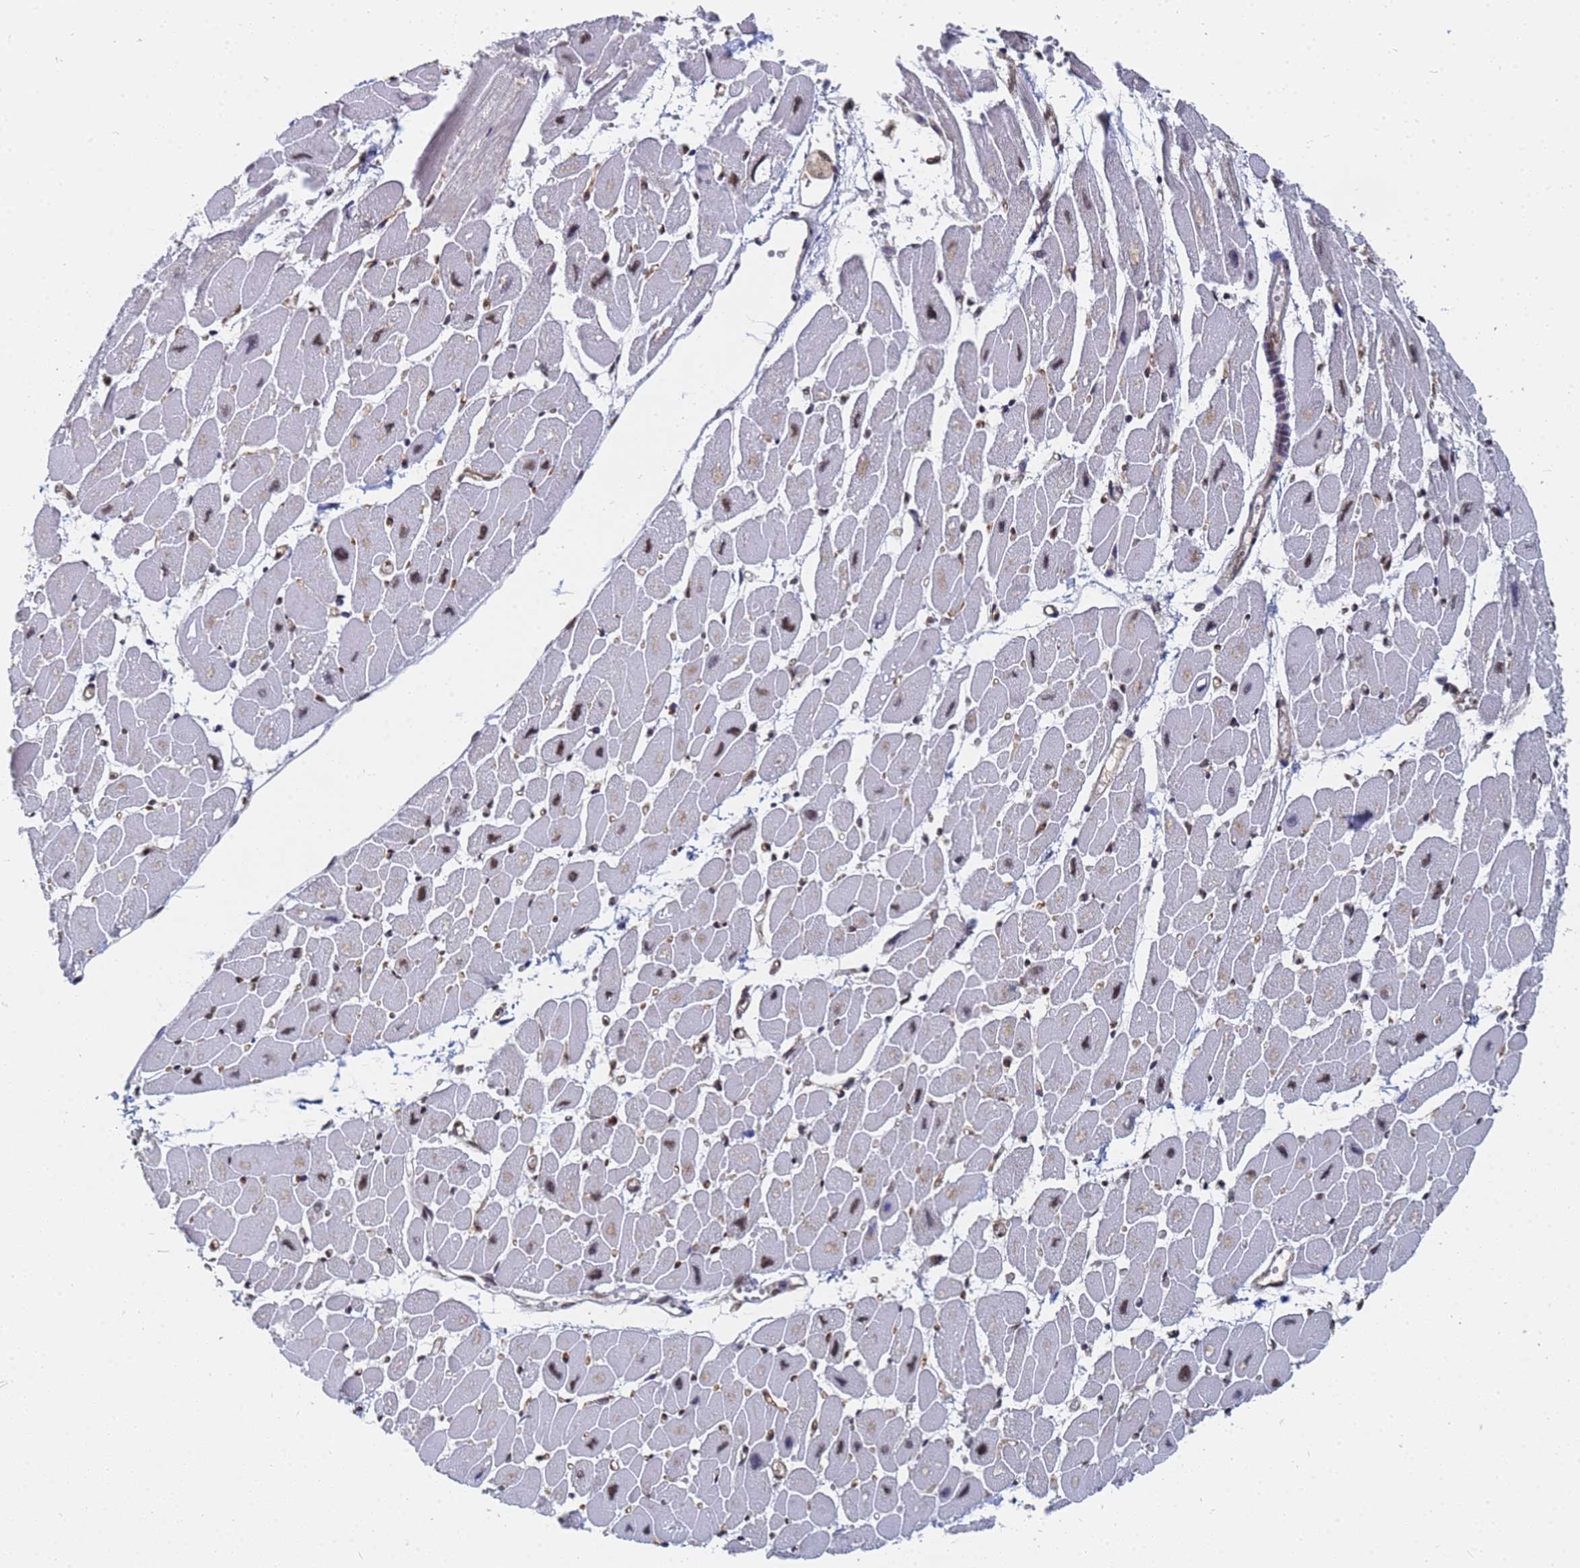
{"staining": {"intensity": "strong", "quantity": "25%-75%", "location": "nuclear"}, "tissue": "heart muscle", "cell_type": "Cardiomyocytes", "image_type": "normal", "snomed": [{"axis": "morphology", "description": "Normal tissue, NOS"}, {"axis": "topography", "description": "Heart"}], "caption": "Strong nuclear positivity for a protein is present in about 25%-75% of cardiomyocytes of normal heart muscle using IHC.", "gene": "RAVER2", "patient": {"sex": "female", "age": 54}}